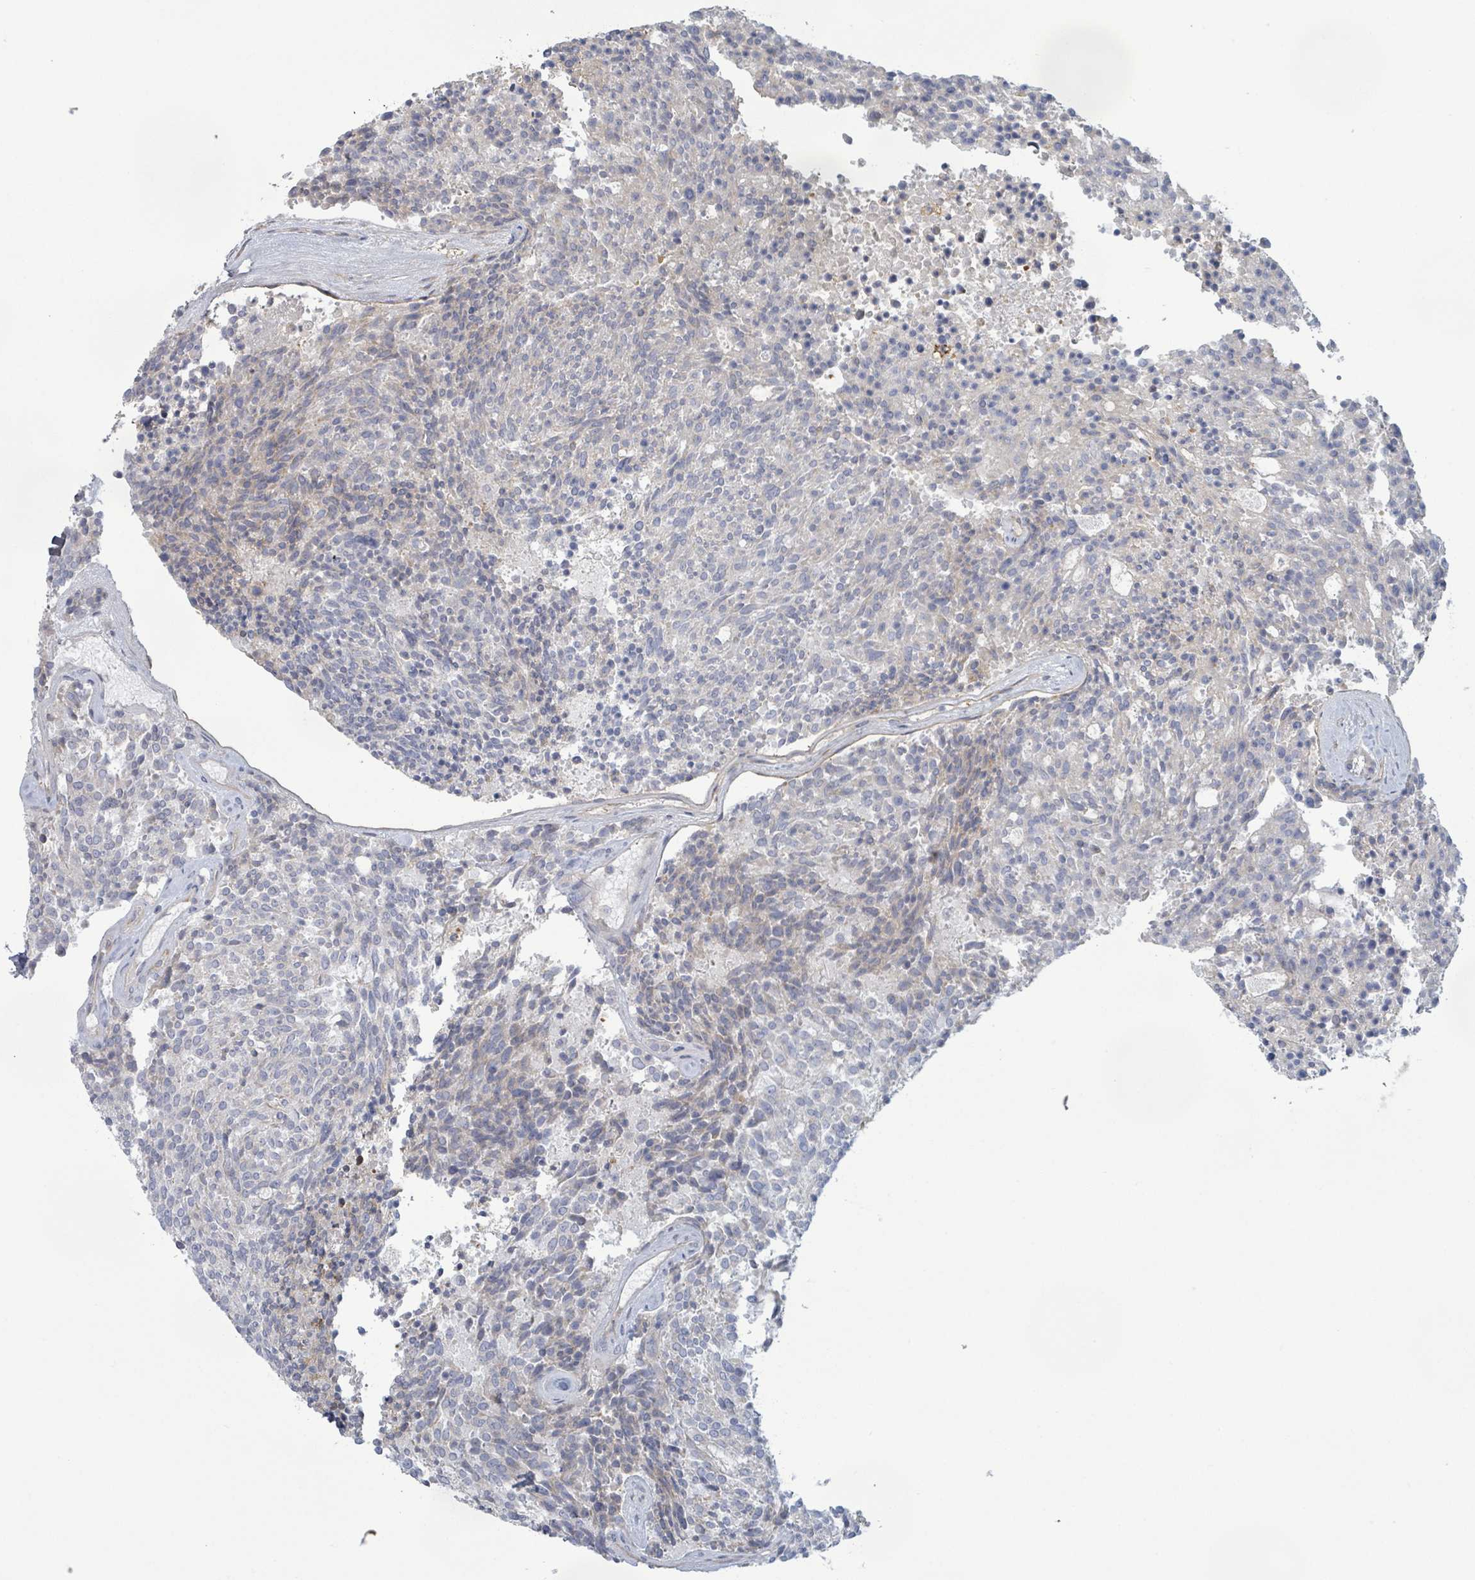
{"staining": {"intensity": "negative", "quantity": "none", "location": "none"}, "tissue": "carcinoid", "cell_type": "Tumor cells", "image_type": "cancer", "snomed": [{"axis": "morphology", "description": "Carcinoid, malignant, NOS"}, {"axis": "topography", "description": "Pancreas"}], "caption": "Tumor cells are negative for protein expression in human malignant carcinoid.", "gene": "COL13A1", "patient": {"sex": "female", "age": 54}}